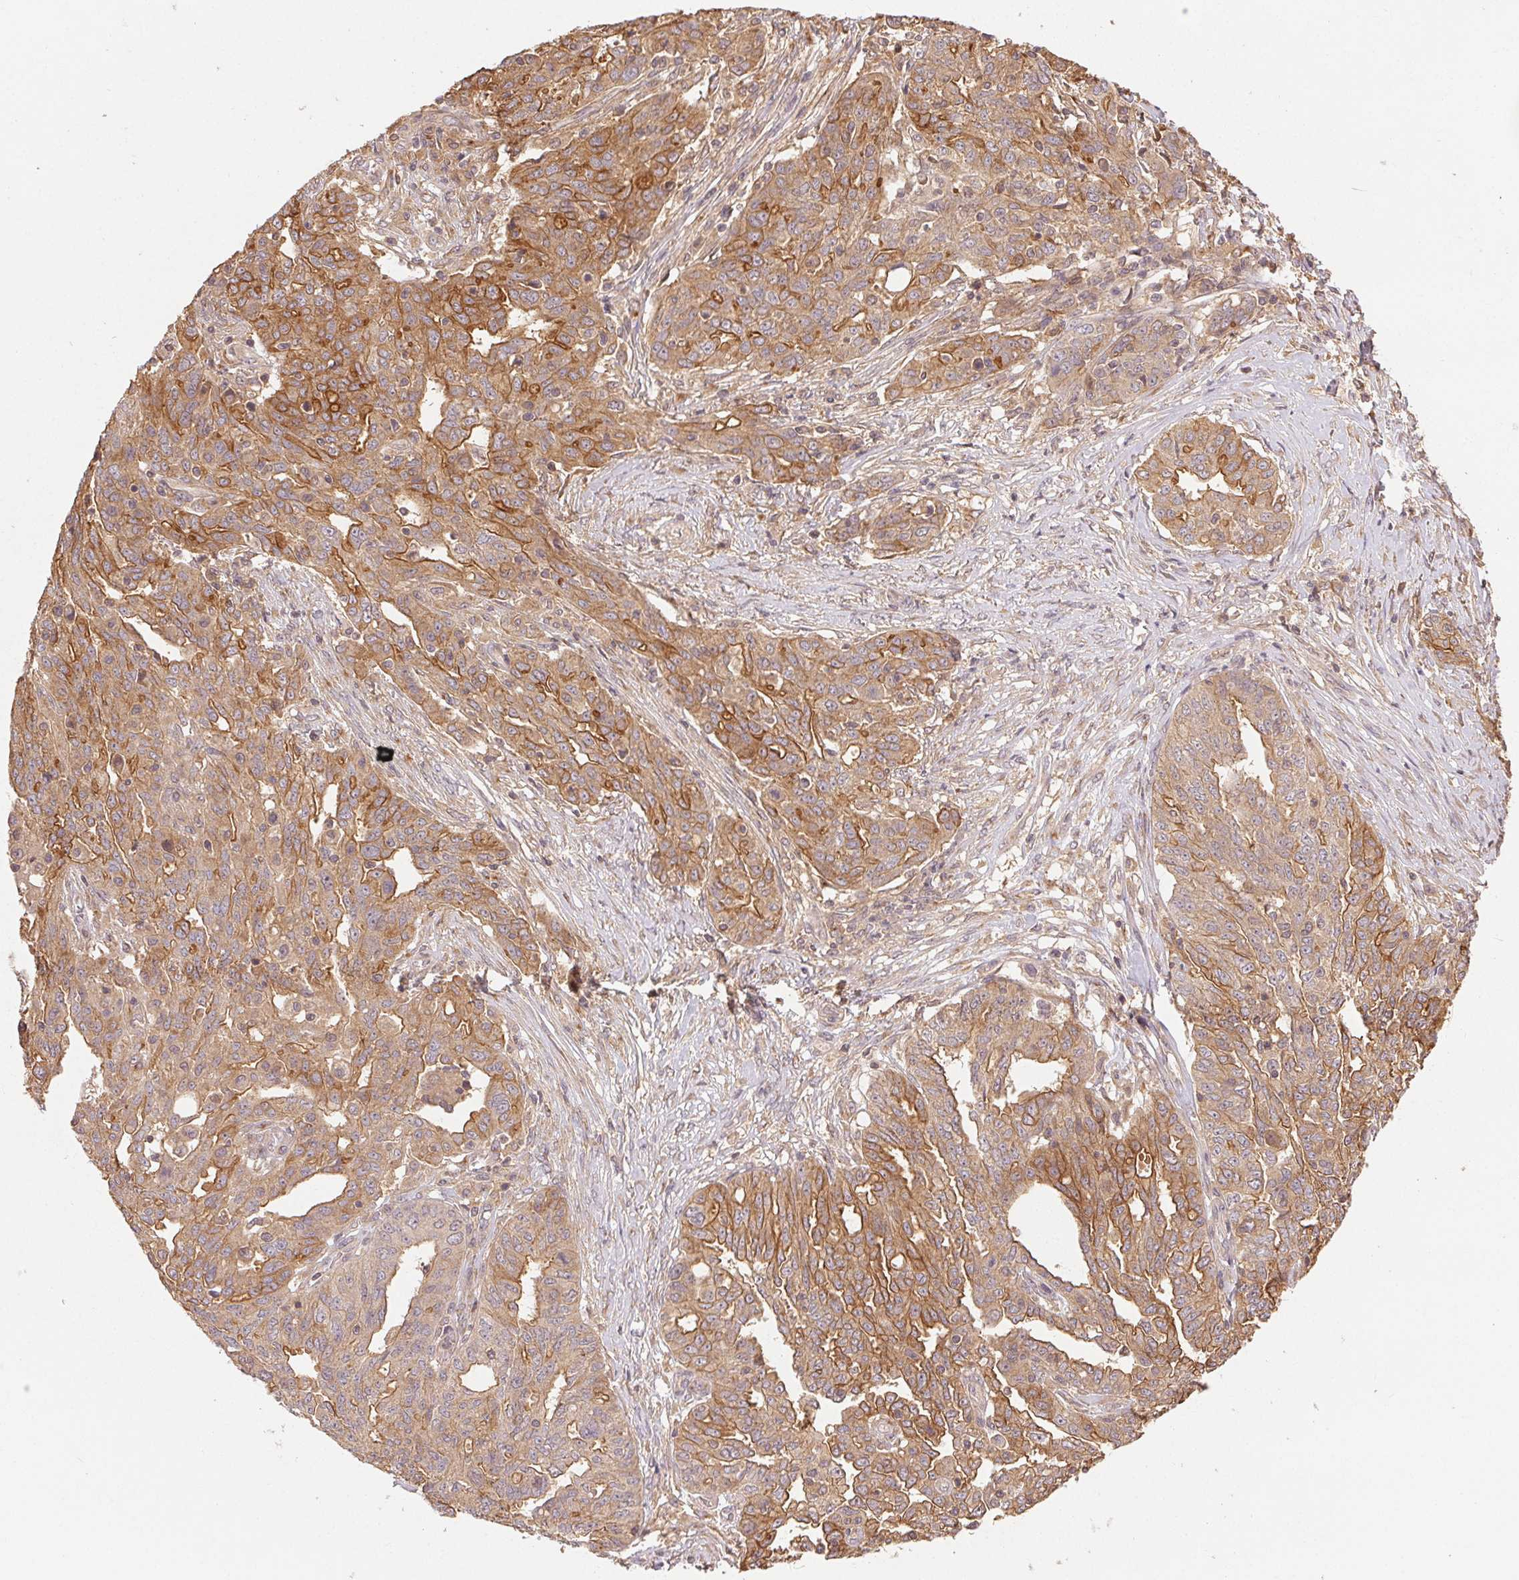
{"staining": {"intensity": "moderate", "quantity": ">75%", "location": "cytoplasmic/membranous"}, "tissue": "ovarian cancer", "cell_type": "Tumor cells", "image_type": "cancer", "snomed": [{"axis": "morphology", "description": "Cystadenocarcinoma, serous, NOS"}, {"axis": "topography", "description": "Ovary"}], "caption": "Protein staining demonstrates moderate cytoplasmic/membranous staining in about >75% of tumor cells in ovarian serous cystadenocarcinoma.", "gene": "MAPKAPK2", "patient": {"sex": "female", "age": 67}}